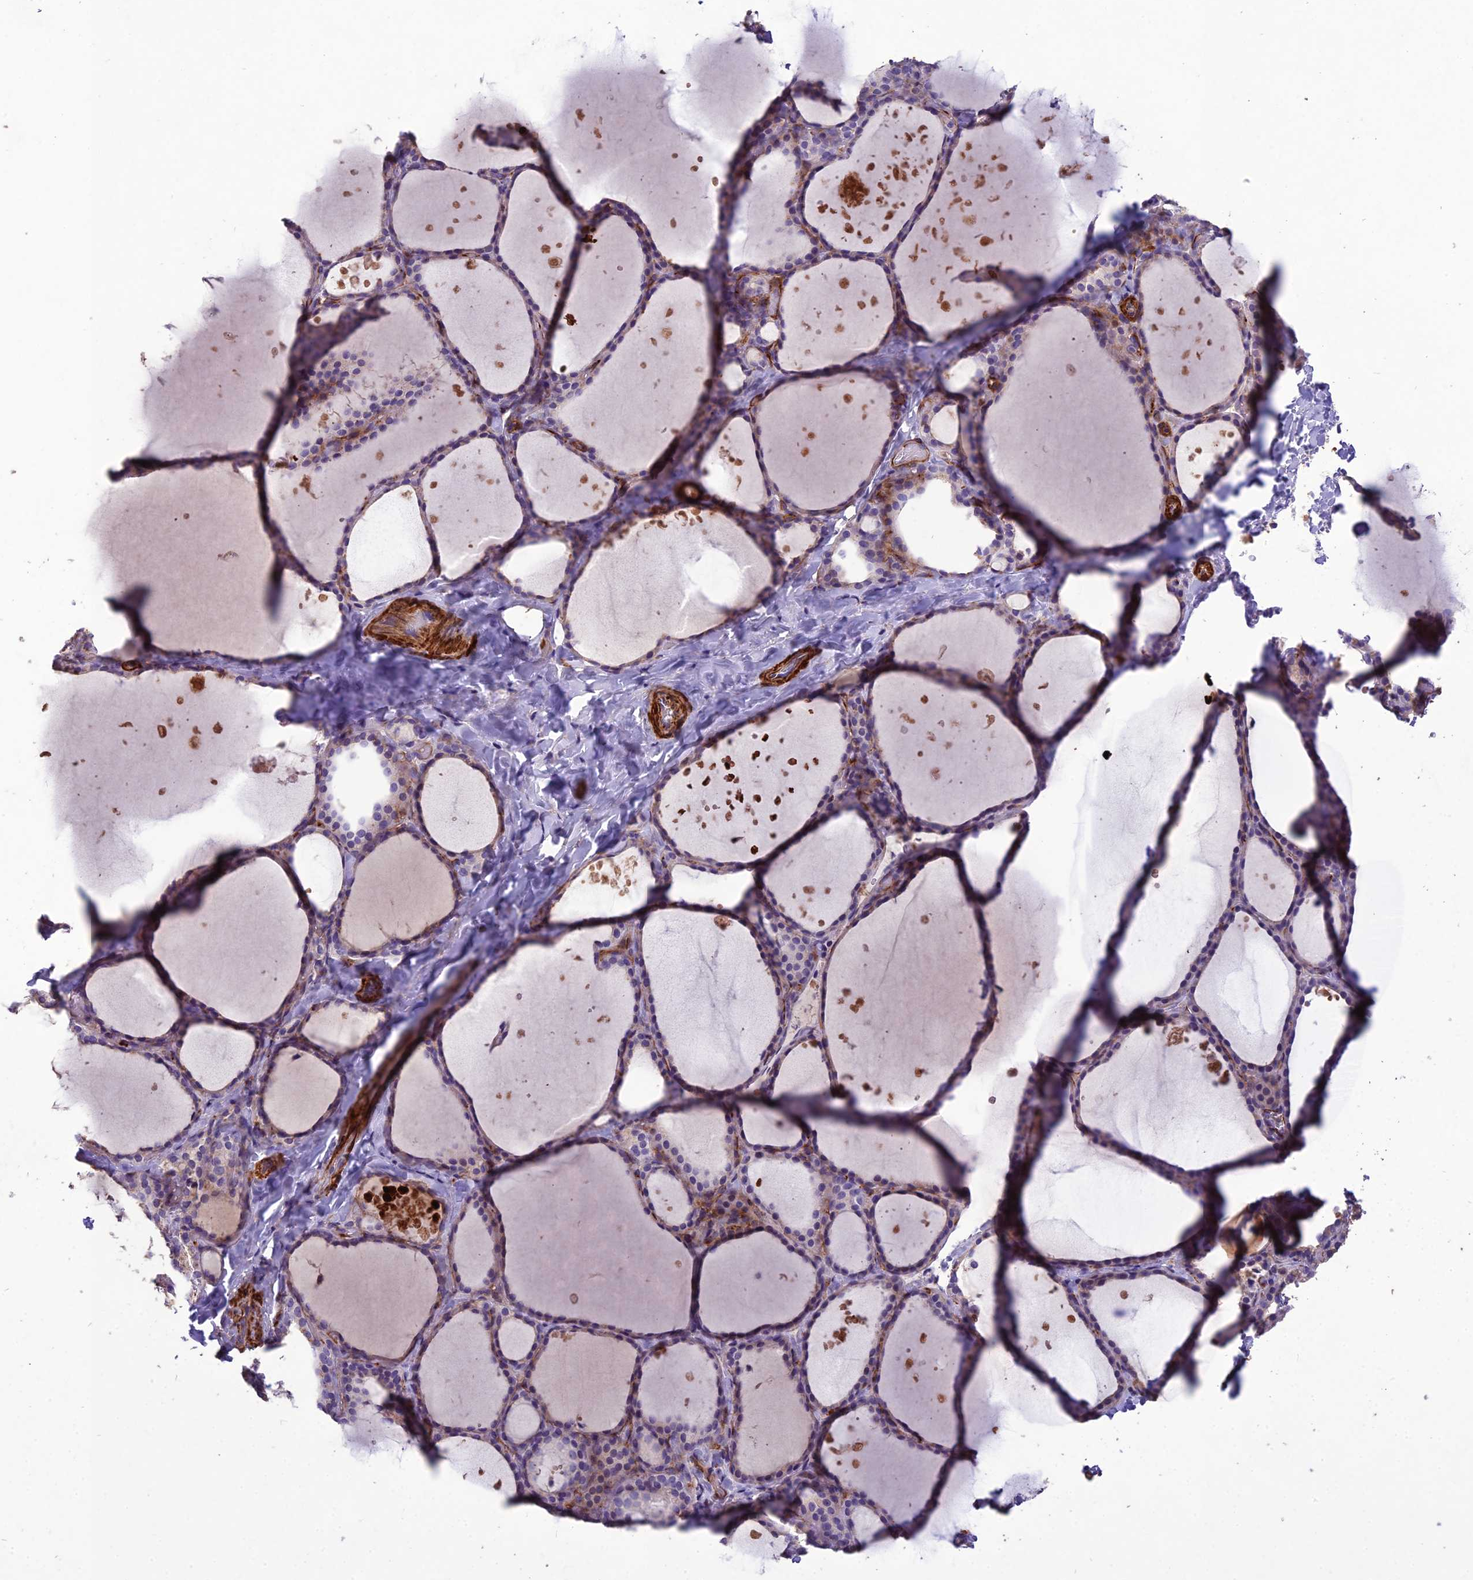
{"staining": {"intensity": "weak", "quantity": "<25%", "location": "cytoplasmic/membranous"}, "tissue": "thyroid gland", "cell_type": "Glandular cells", "image_type": "normal", "snomed": [{"axis": "morphology", "description": "Normal tissue, NOS"}, {"axis": "topography", "description": "Thyroid gland"}], "caption": "This histopathology image is of unremarkable thyroid gland stained with immunohistochemistry to label a protein in brown with the nuclei are counter-stained blue. There is no expression in glandular cells.", "gene": "CLUH", "patient": {"sex": "female", "age": 44}}